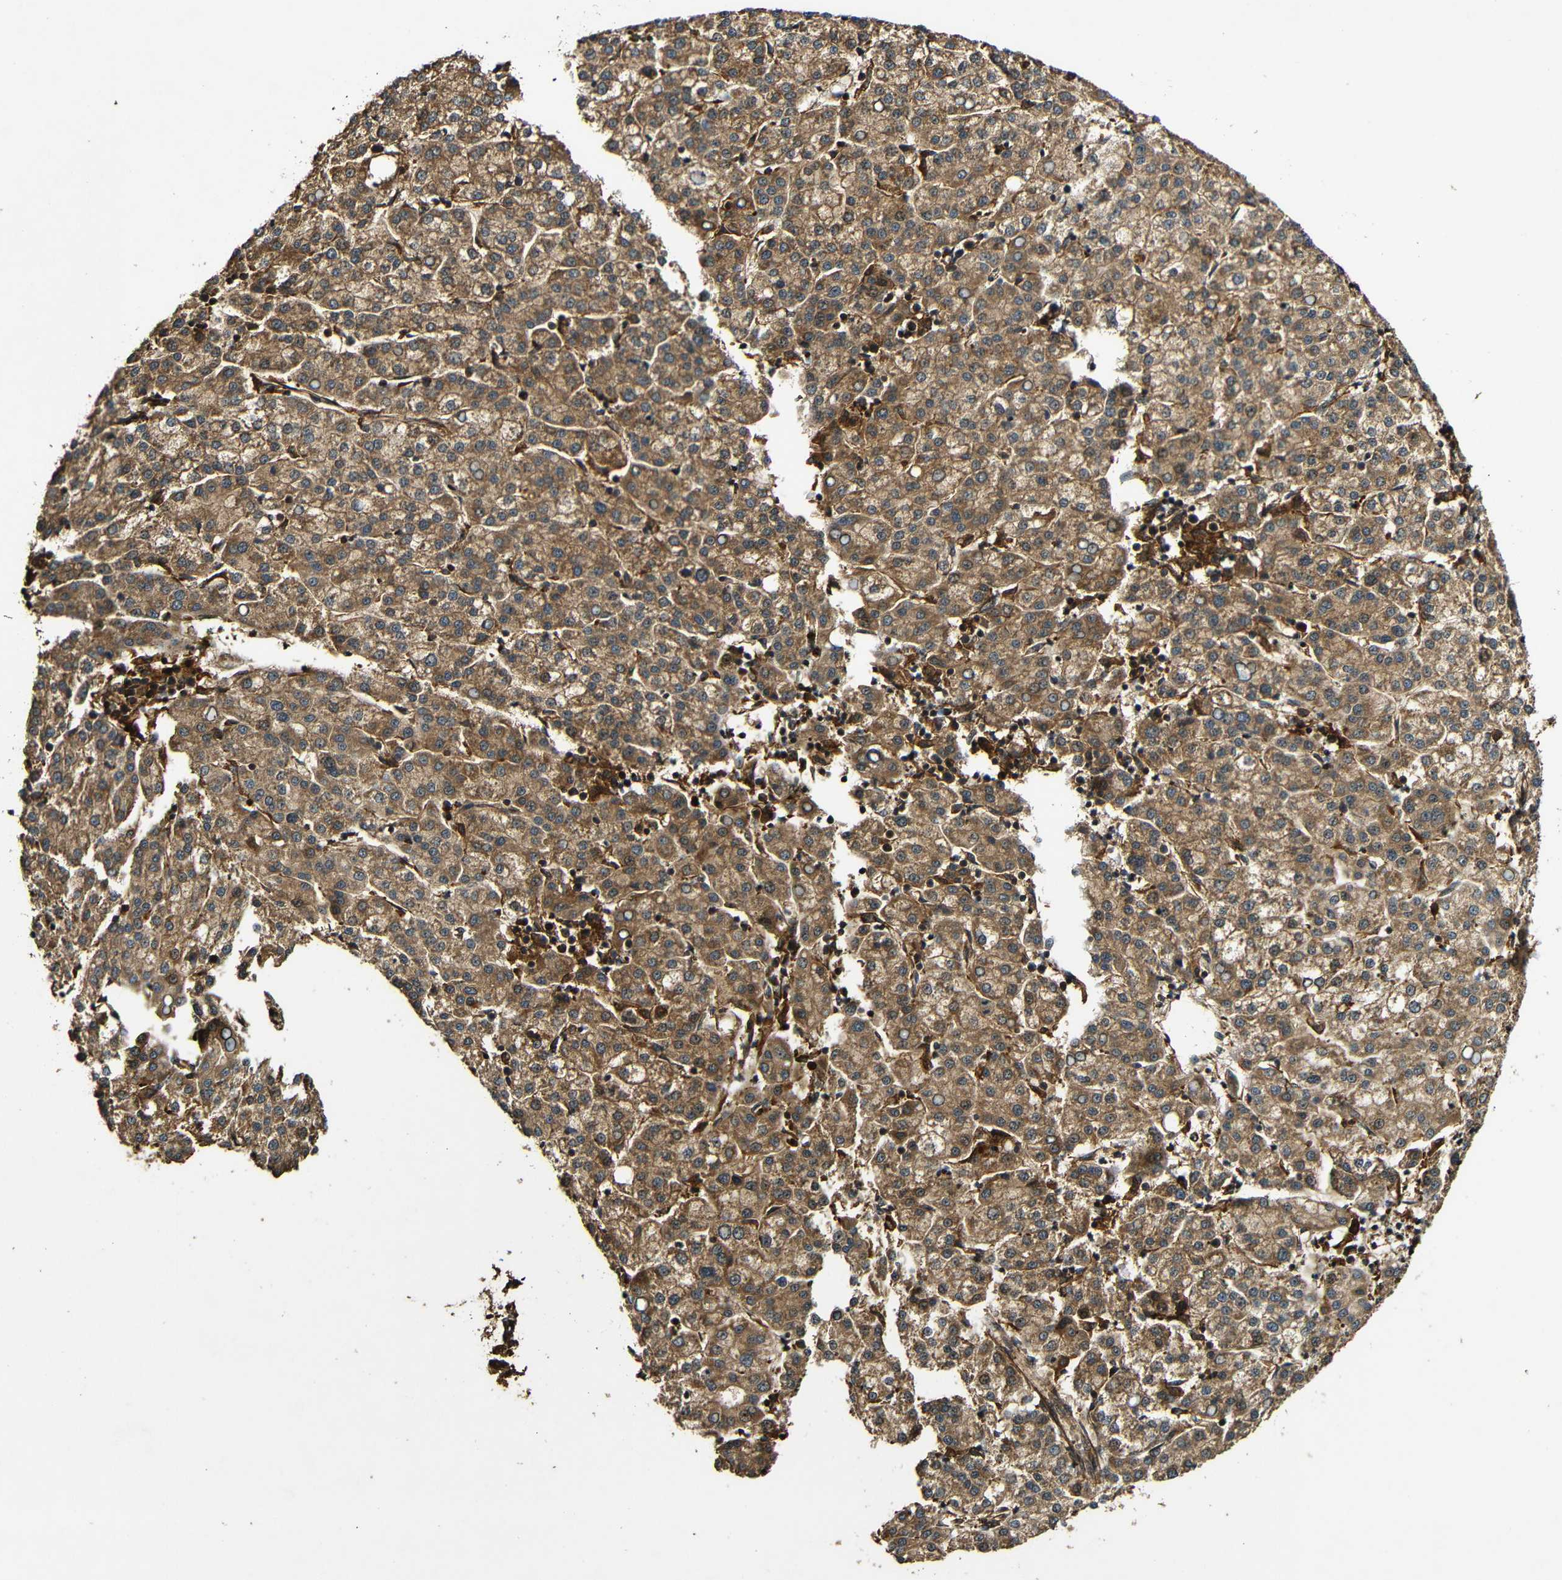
{"staining": {"intensity": "moderate", "quantity": ">75%", "location": "cytoplasmic/membranous"}, "tissue": "liver cancer", "cell_type": "Tumor cells", "image_type": "cancer", "snomed": [{"axis": "morphology", "description": "Carcinoma, Hepatocellular, NOS"}, {"axis": "topography", "description": "Liver"}], "caption": "About >75% of tumor cells in human hepatocellular carcinoma (liver) display moderate cytoplasmic/membranous protein positivity as visualized by brown immunohistochemical staining.", "gene": "CASP8", "patient": {"sex": "female", "age": 58}}